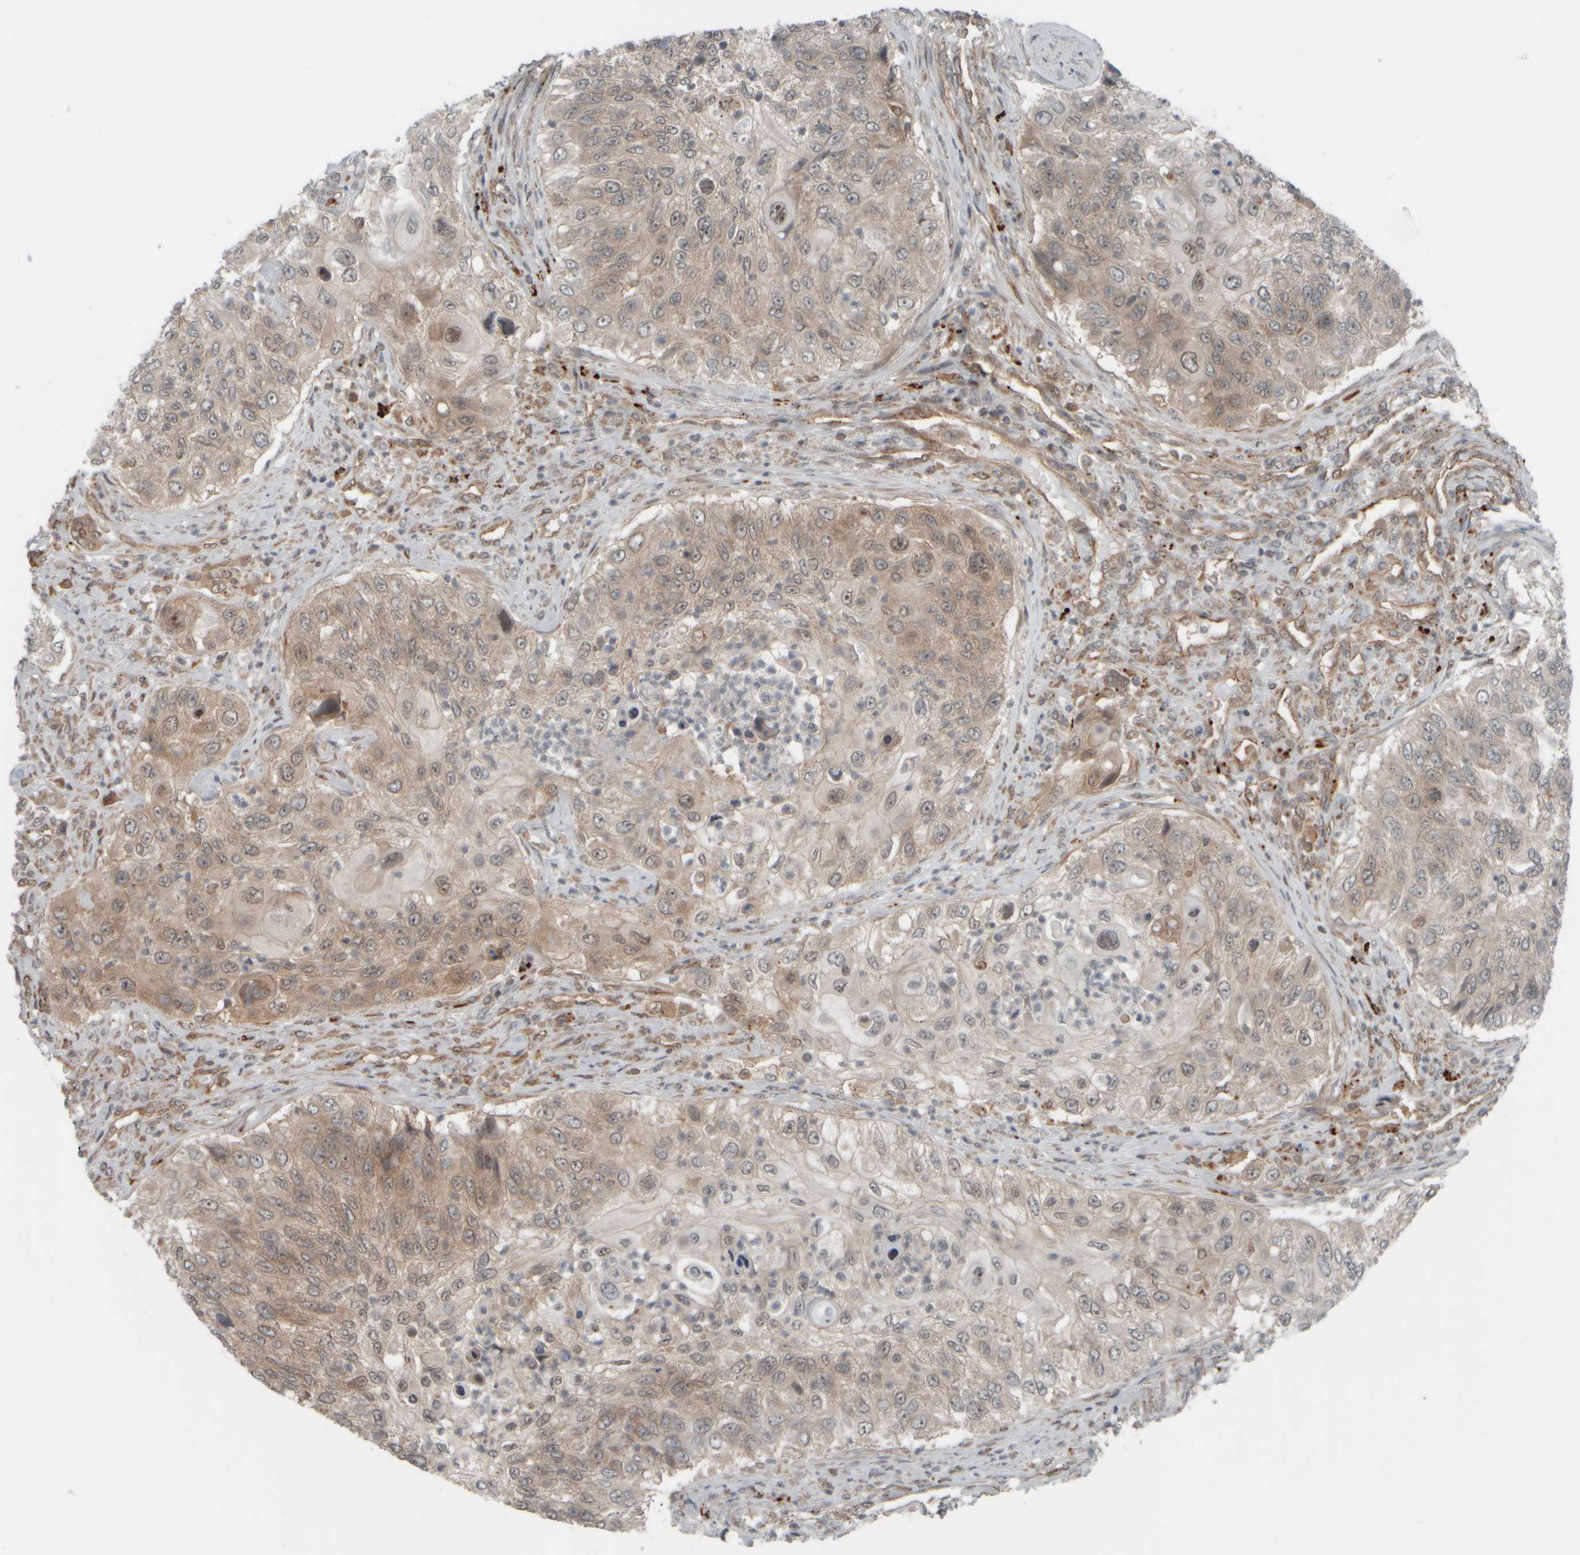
{"staining": {"intensity": "weak", "quantity": ">75%", "location": "cytoplasmic/membranous"}, "tissue": "urothelial cancer", "cell_type": "Tumor cells", "image_type": "cancer", "snomed": [{"axis": "morphology", "description": "Urothelial carcinoma, High grade"}, {"axis": "topography", "description": "Urinary bladder"}], "caption": "The photomicrograph shows staining of high-grade urothelial carcinoma, revealing weak cytoplasmic/membranous protein expression (brown color) within tumor cells.", "gene": "GIGYF1", "patient": {"sex": "female", "age": 60}}